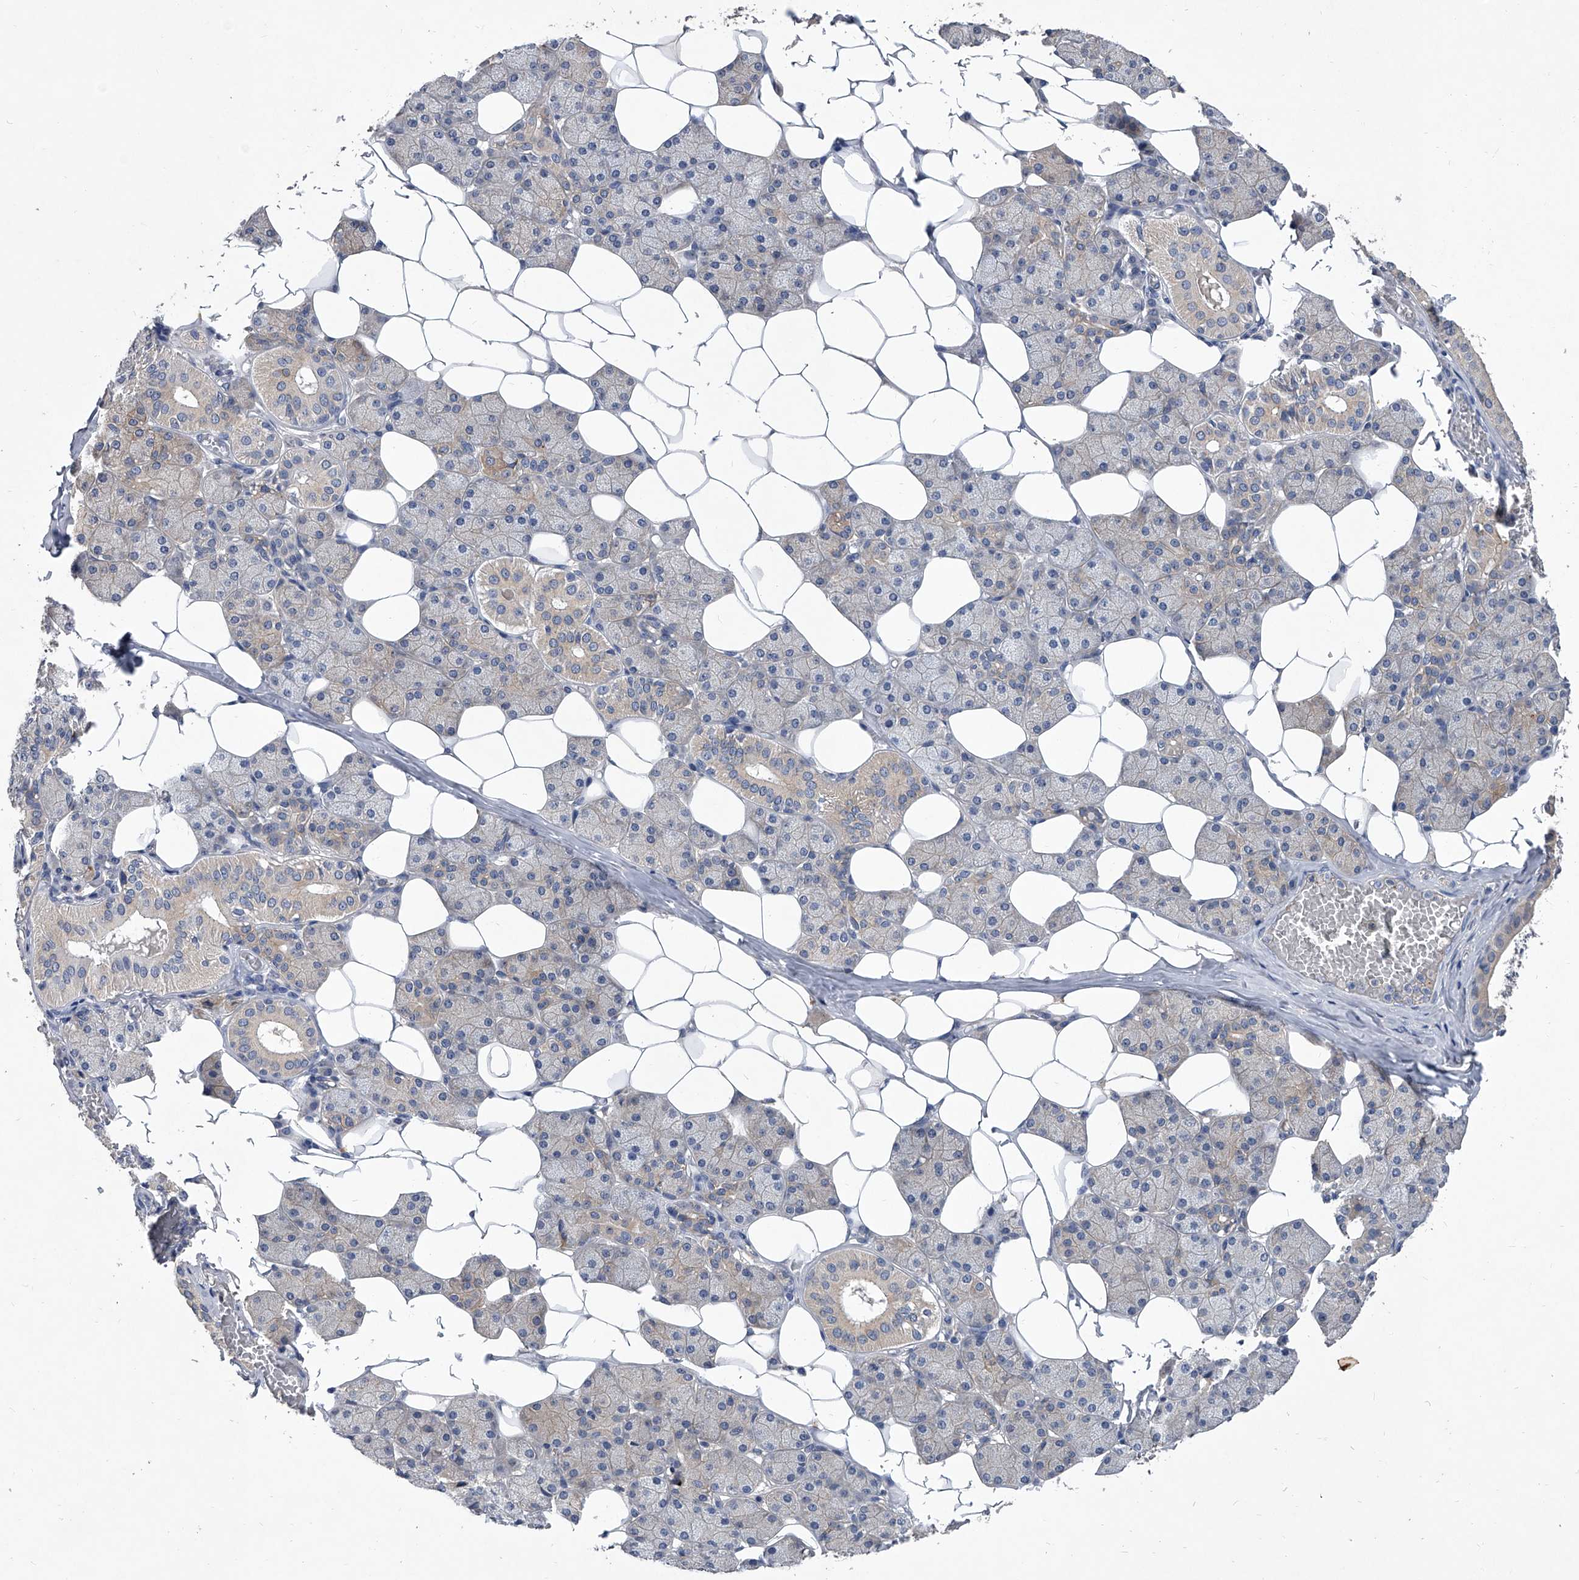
{"staining": {"intensity": "moderate", "quantity": "25%-75%", "location": "cytoplasmic/membranous"}, "tissue": "salivary gland", "cell_type": "Glandular cells", "image_type": "normal", "snomed": [{"axis": "morphology", "description": "Normal tissue, NOS"}, {"axis": "topography", "description": "Salivary gland"}], "caption": "Normal salivary gland demonstrates moderate cytoplasmic/membranous positivity in about 25%-75% of glandular cells, visualized by immunohistochemistry. (Brightfield microscopy of DAB IHC at high magnification).", "gene": "C5", "patient": {"sex": "female", "age": 33}}